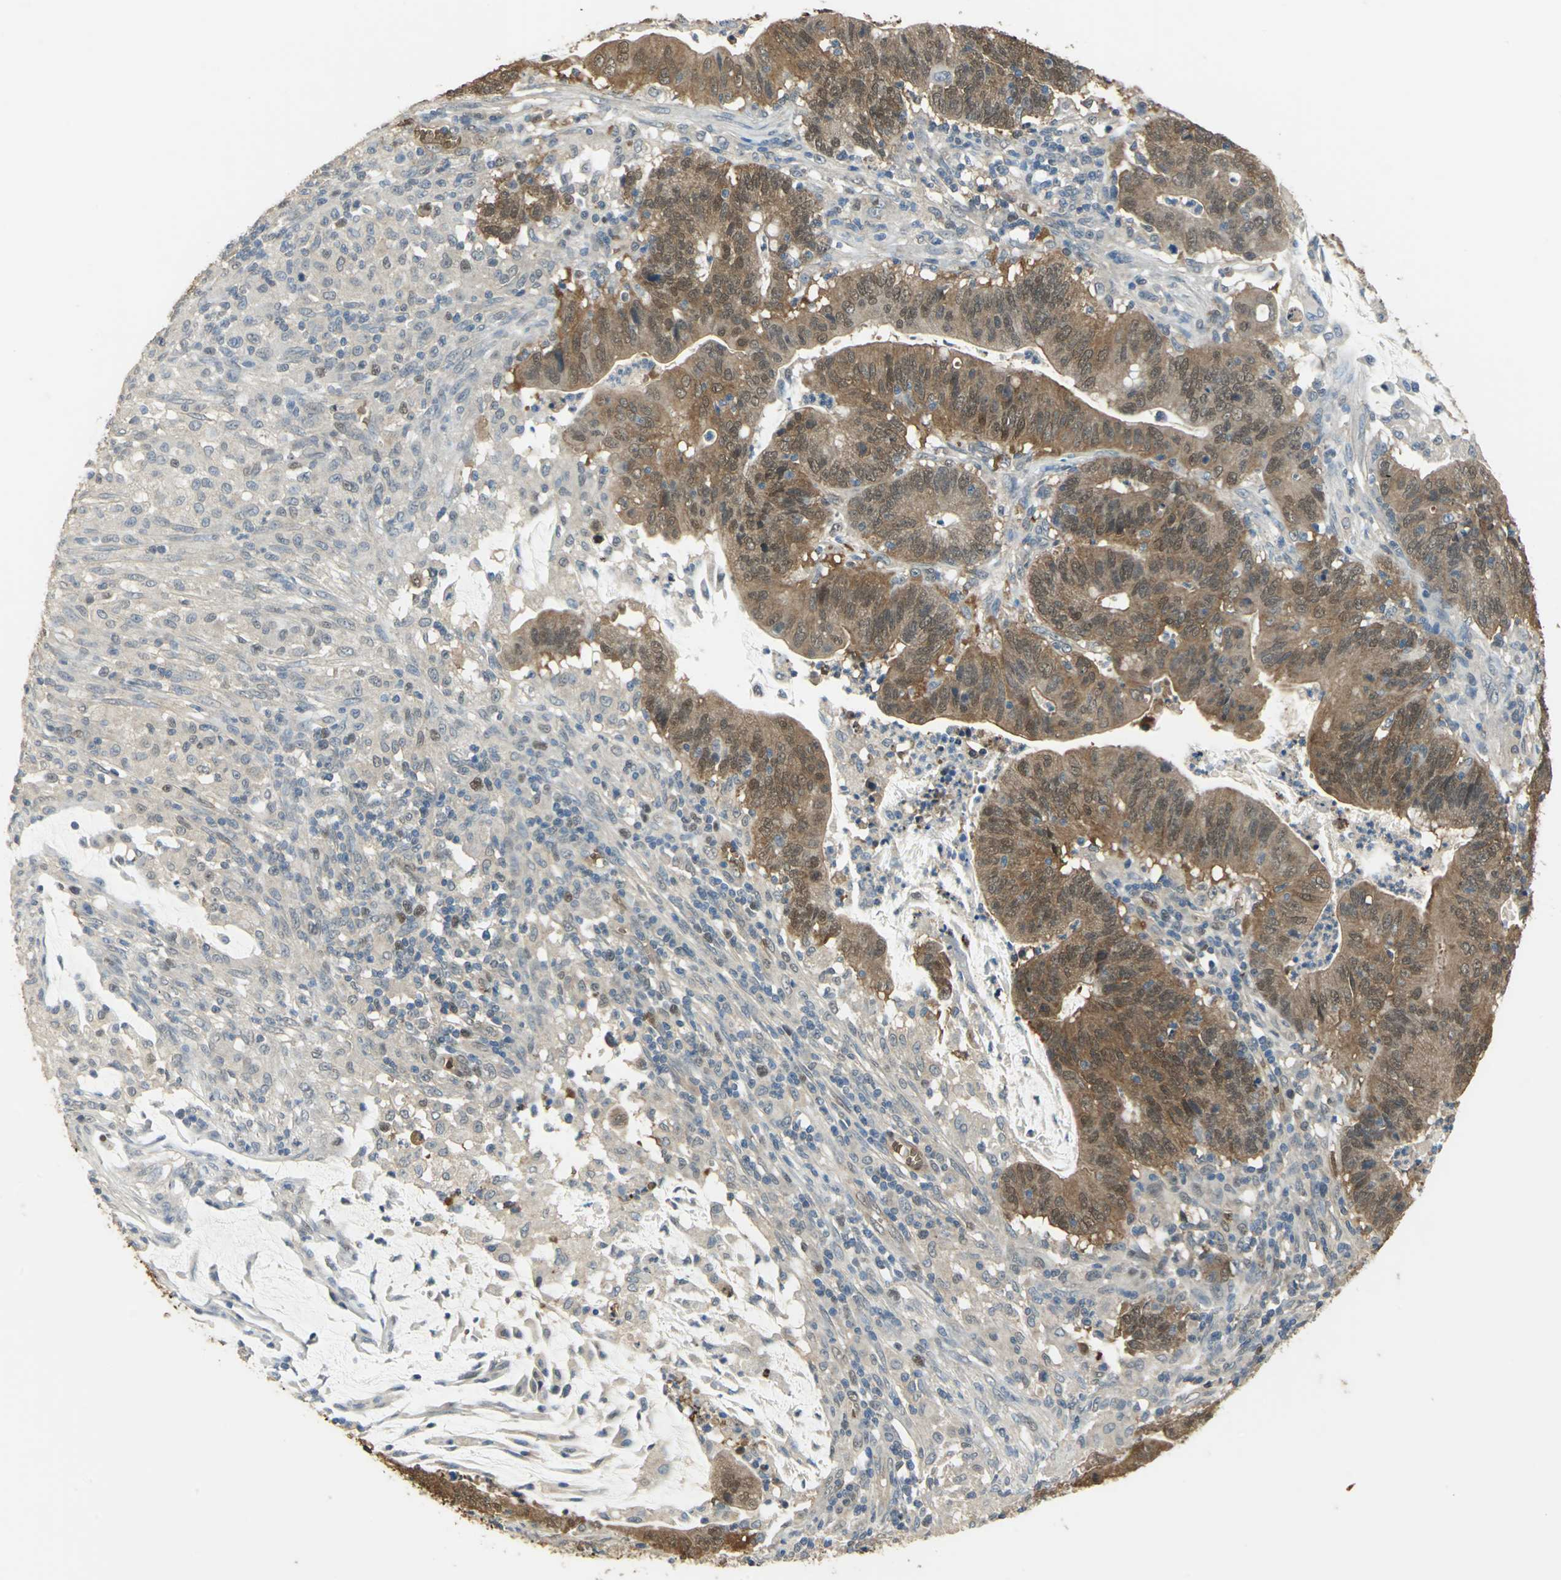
{"staining": {"intensity": "moderate", "quantity": ">75%", "location": "cytoplasmic/membranous,nuclear"}, "tissue": "colorectal cancer", "cell_type": "Tumor cells", "image_type": "cancer", "snomed": [{"axis": "morphology", "description": "Adenocarcinoma, NOS"}, {"axis": "topography", "description": "Colon"}], "caption": "A brown stain highlights moderate cytoplasmic/membranous and nuclear expression of a protein in colorectal cancer tumor cells.", "gene": "DDAH1", "patient": {"sex": "male", "age": 45}}